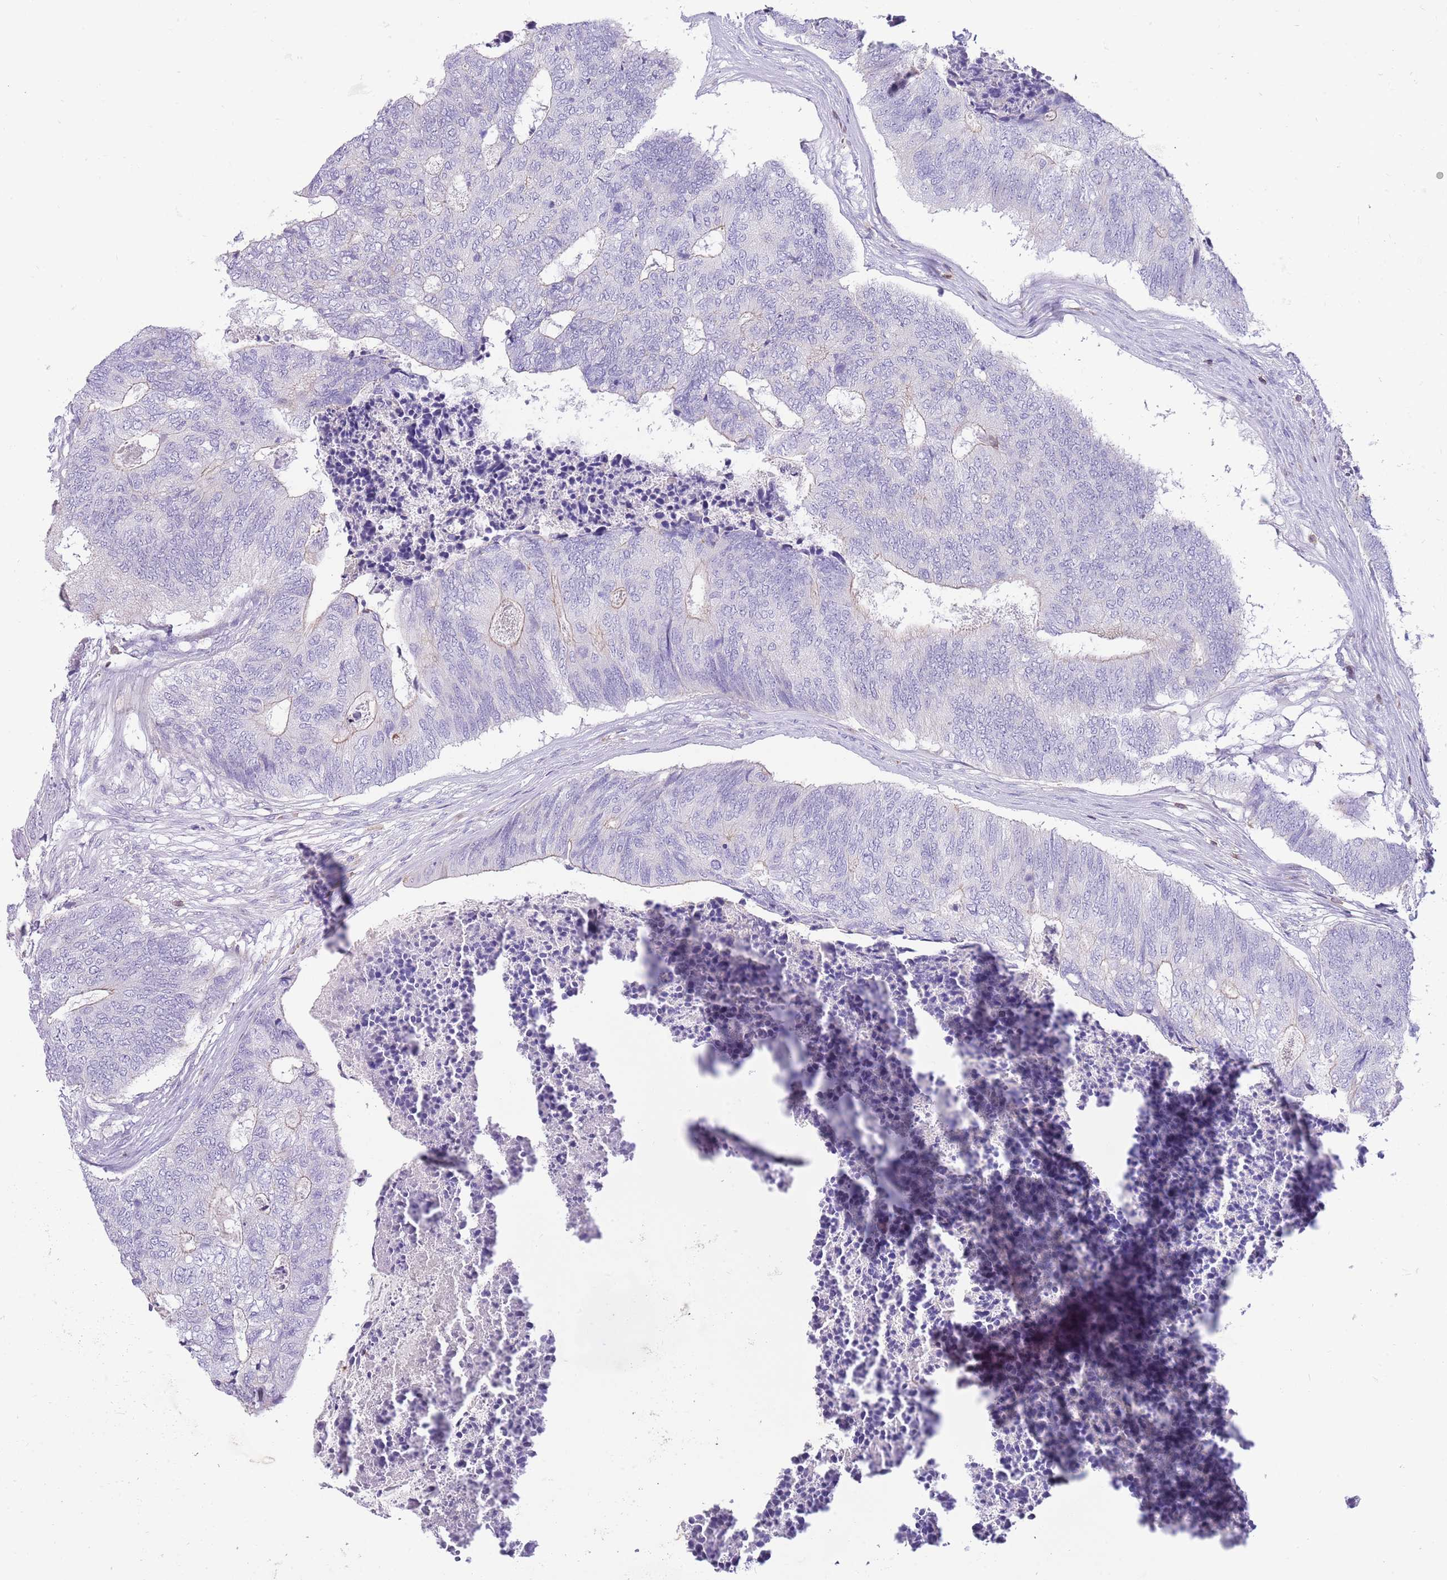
{"staining": {"intensity": "negative", "quantity": "none", "location": "none"}, "tissue": "colorectal cancer", "cell_type": "Tumor cells", "image_type": "cancer", "snomed": [{"axis": "morphology", "description": "Adenocarcinoma, NOS"}, {"axis": "topography", "description": "Colon"}], "caption": "Micrograph shows no significant protein expression in tumor cells of colorectal cancer (adenocarcinoma).", "gene": "OR4Q3", "patient": {"sex": "female", "age": 67}}